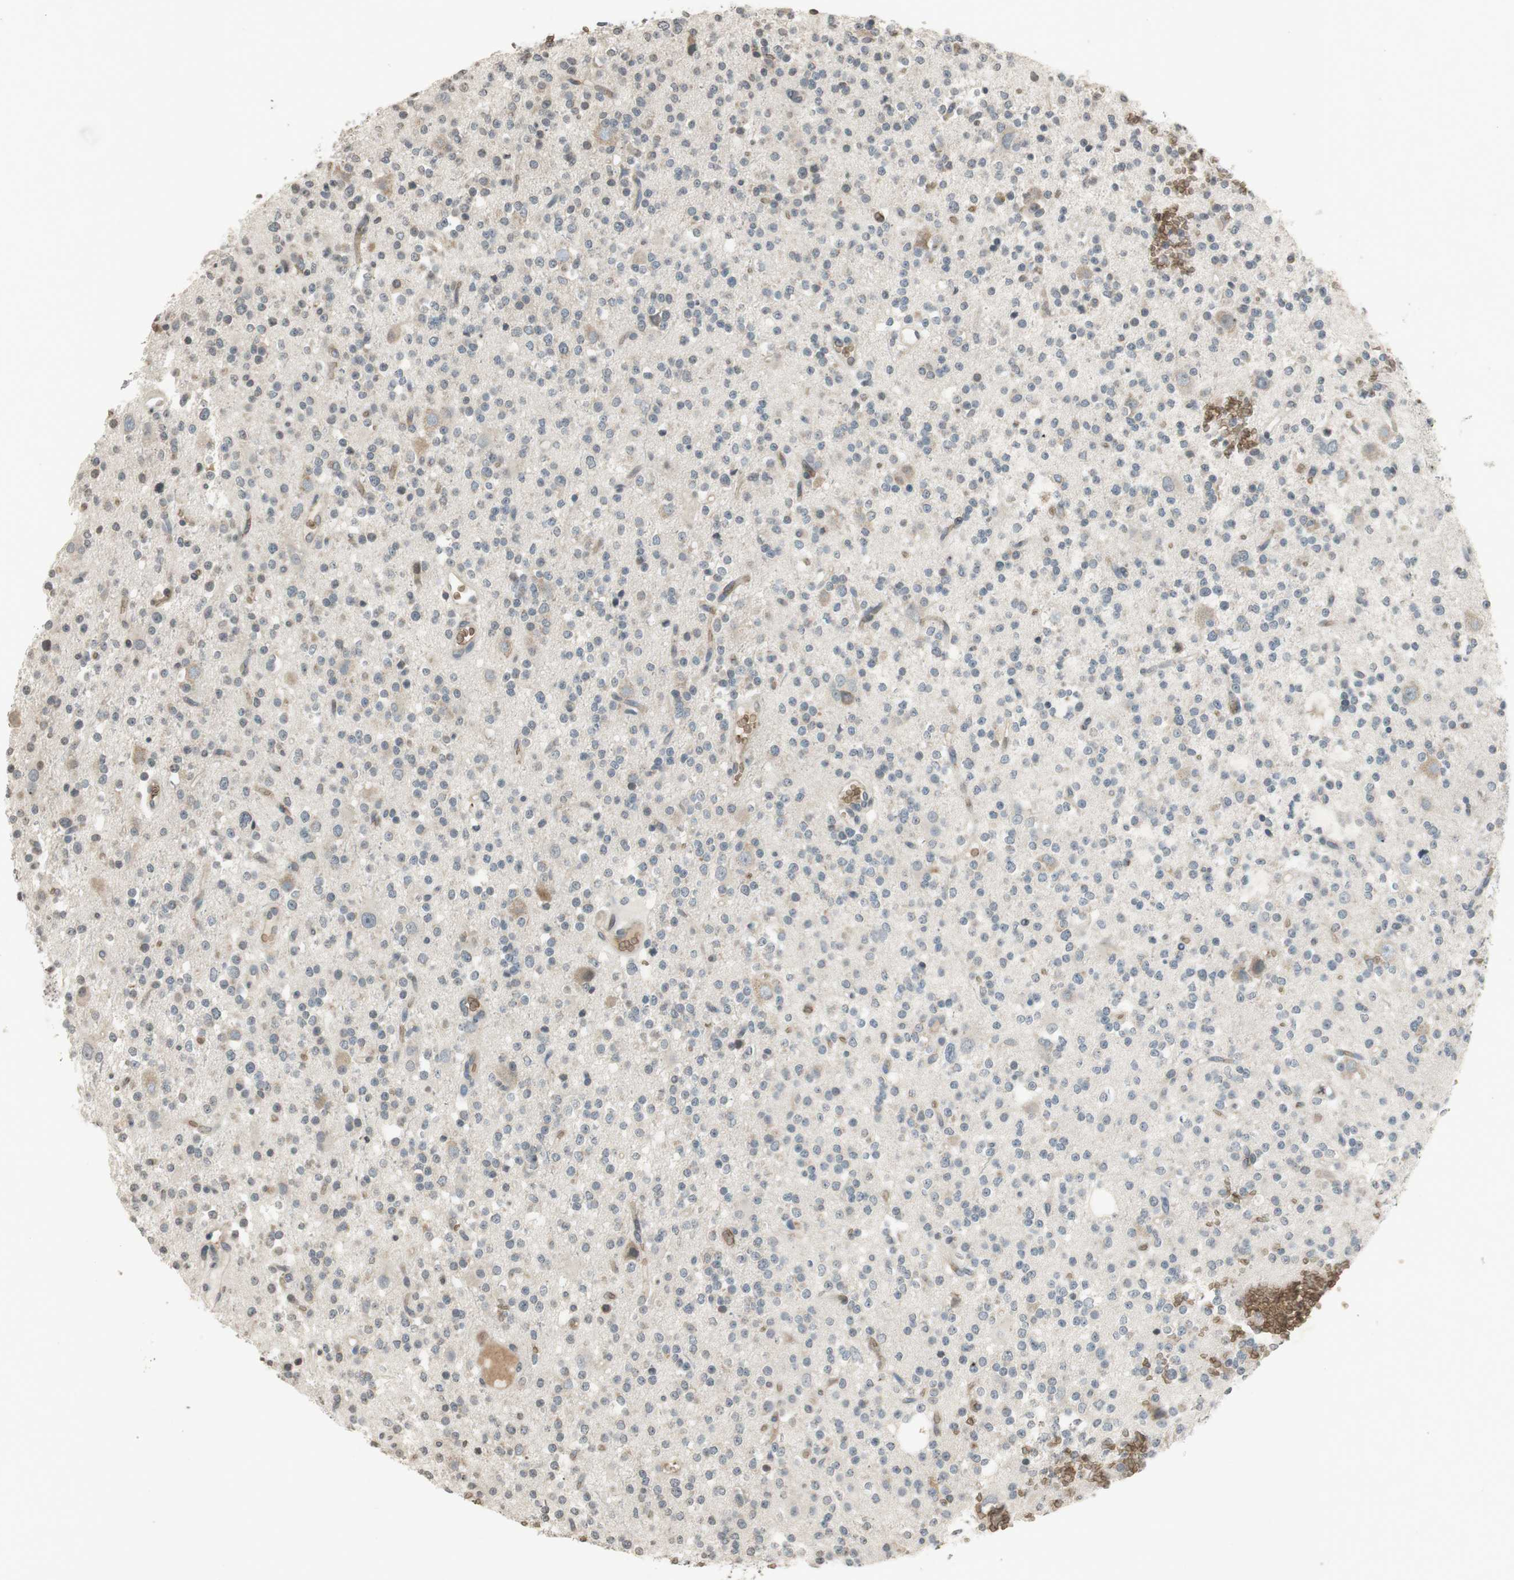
{"staining": {"intensity": "negative", "quantity": "none", "location": "none"}, "tissue": "glioma", "cell_type": "Tumor cells", "image_type": "cancer", "snomed": [{"axis": "morphology", "description": "Glioma, malignant, High grade"}, {"axis": "topography", "description": "Brain"}], "caption": "Human malignant high-grade glioma stained for a protein using immunohistochemistry displays no positivity in tumor cells.", "gene": "GYPC", "patient": {"sex": "male", "age": 47}}